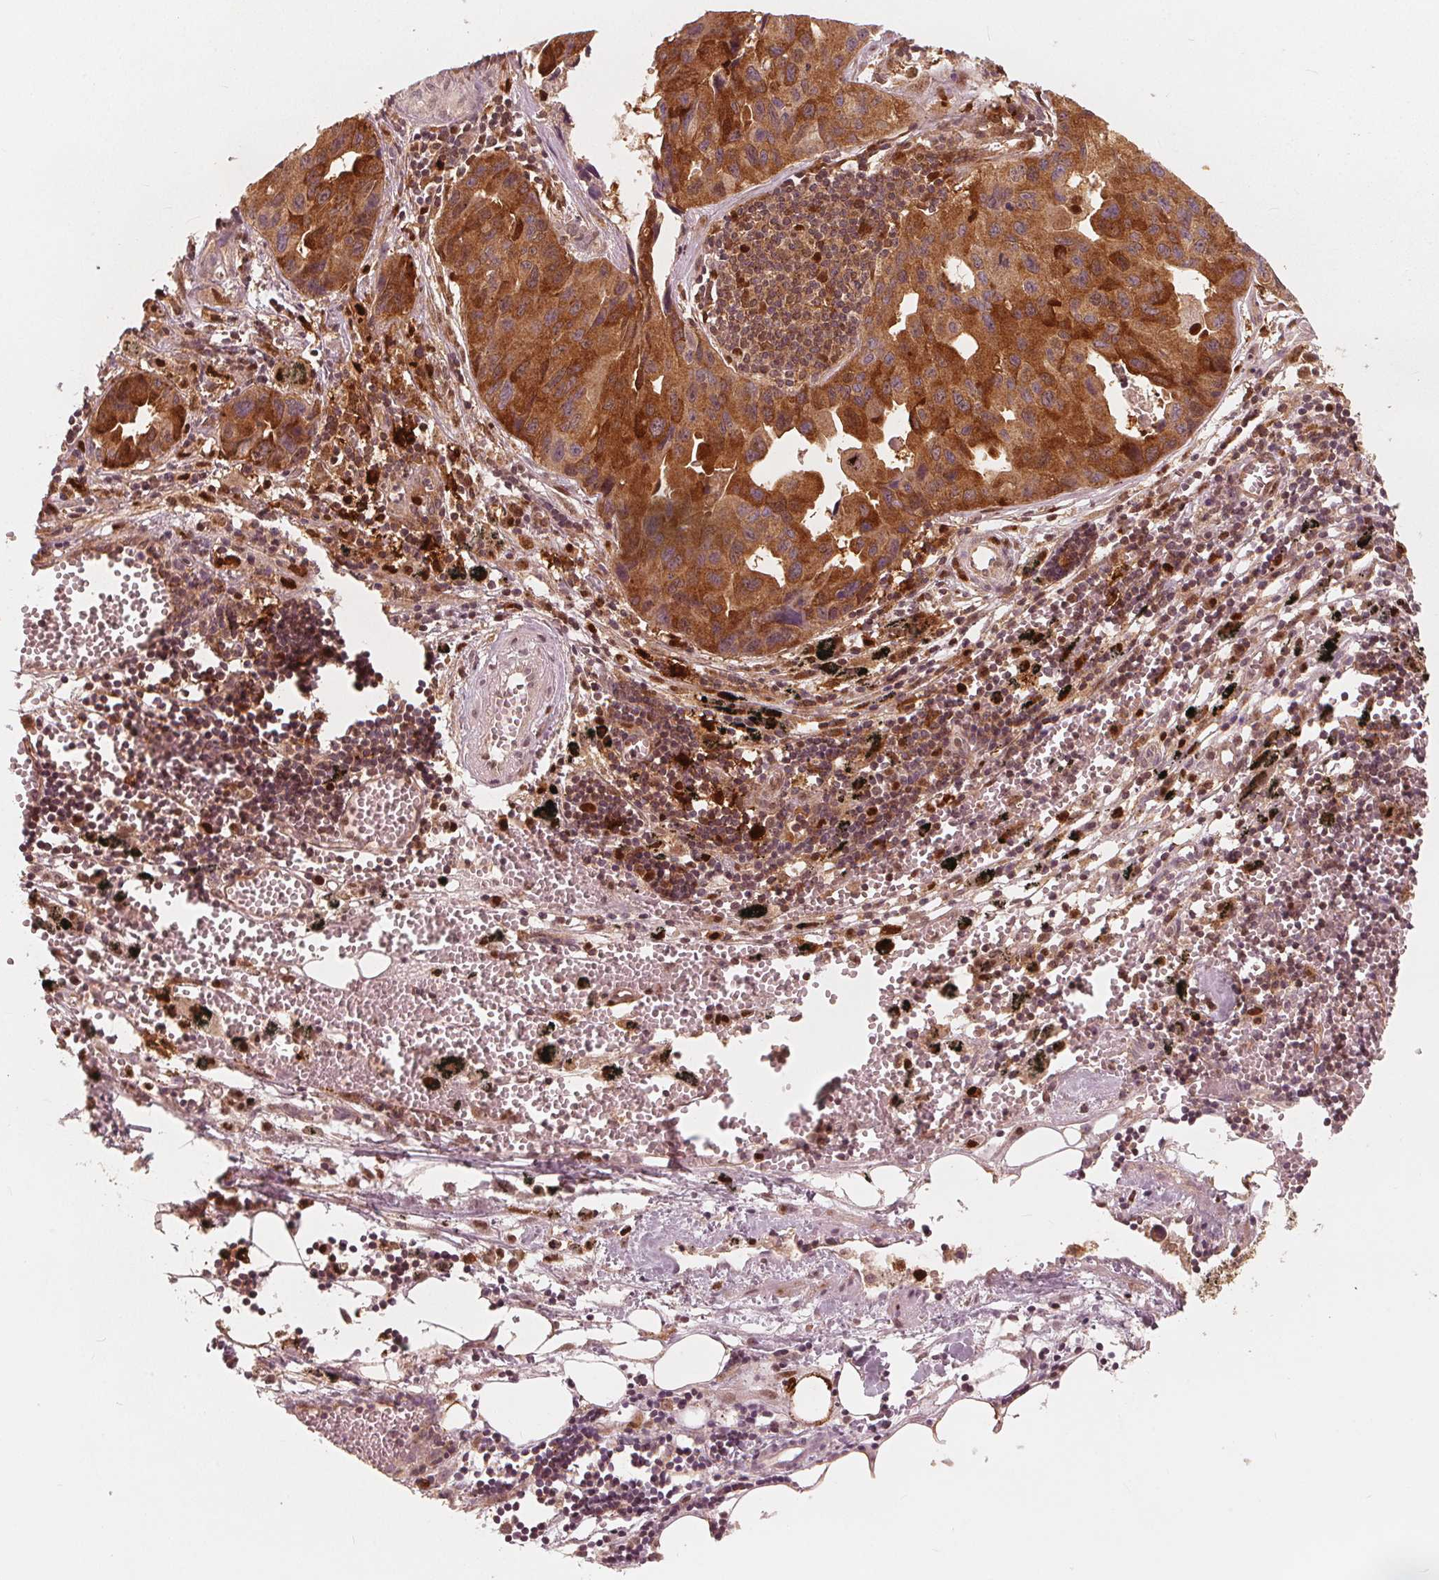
{"staining": {"intensity": "strong", "quantity": ">75%", "location": "cytoplasmic/membranous"}, "tissue": "lung cancer", "cell_type": "Tumor cells", "image_type": "cancer", "snomed": [{"axis": "morphology", "description": "Adenocarcinoma, NOS"}, {"axis": "topography", "description": "Lymph node"}, {"axis": "topography", "description": "Lung"}], "caption": "A histopathology image showing strong cytoplasmic/membranous staining in about >75% of tumor cells in lung adenocarcinoma, as visualized by brown immunohistochemical staining.", "gene": "SQSTM1", "patient": {"sex": "male", "age": 64}}